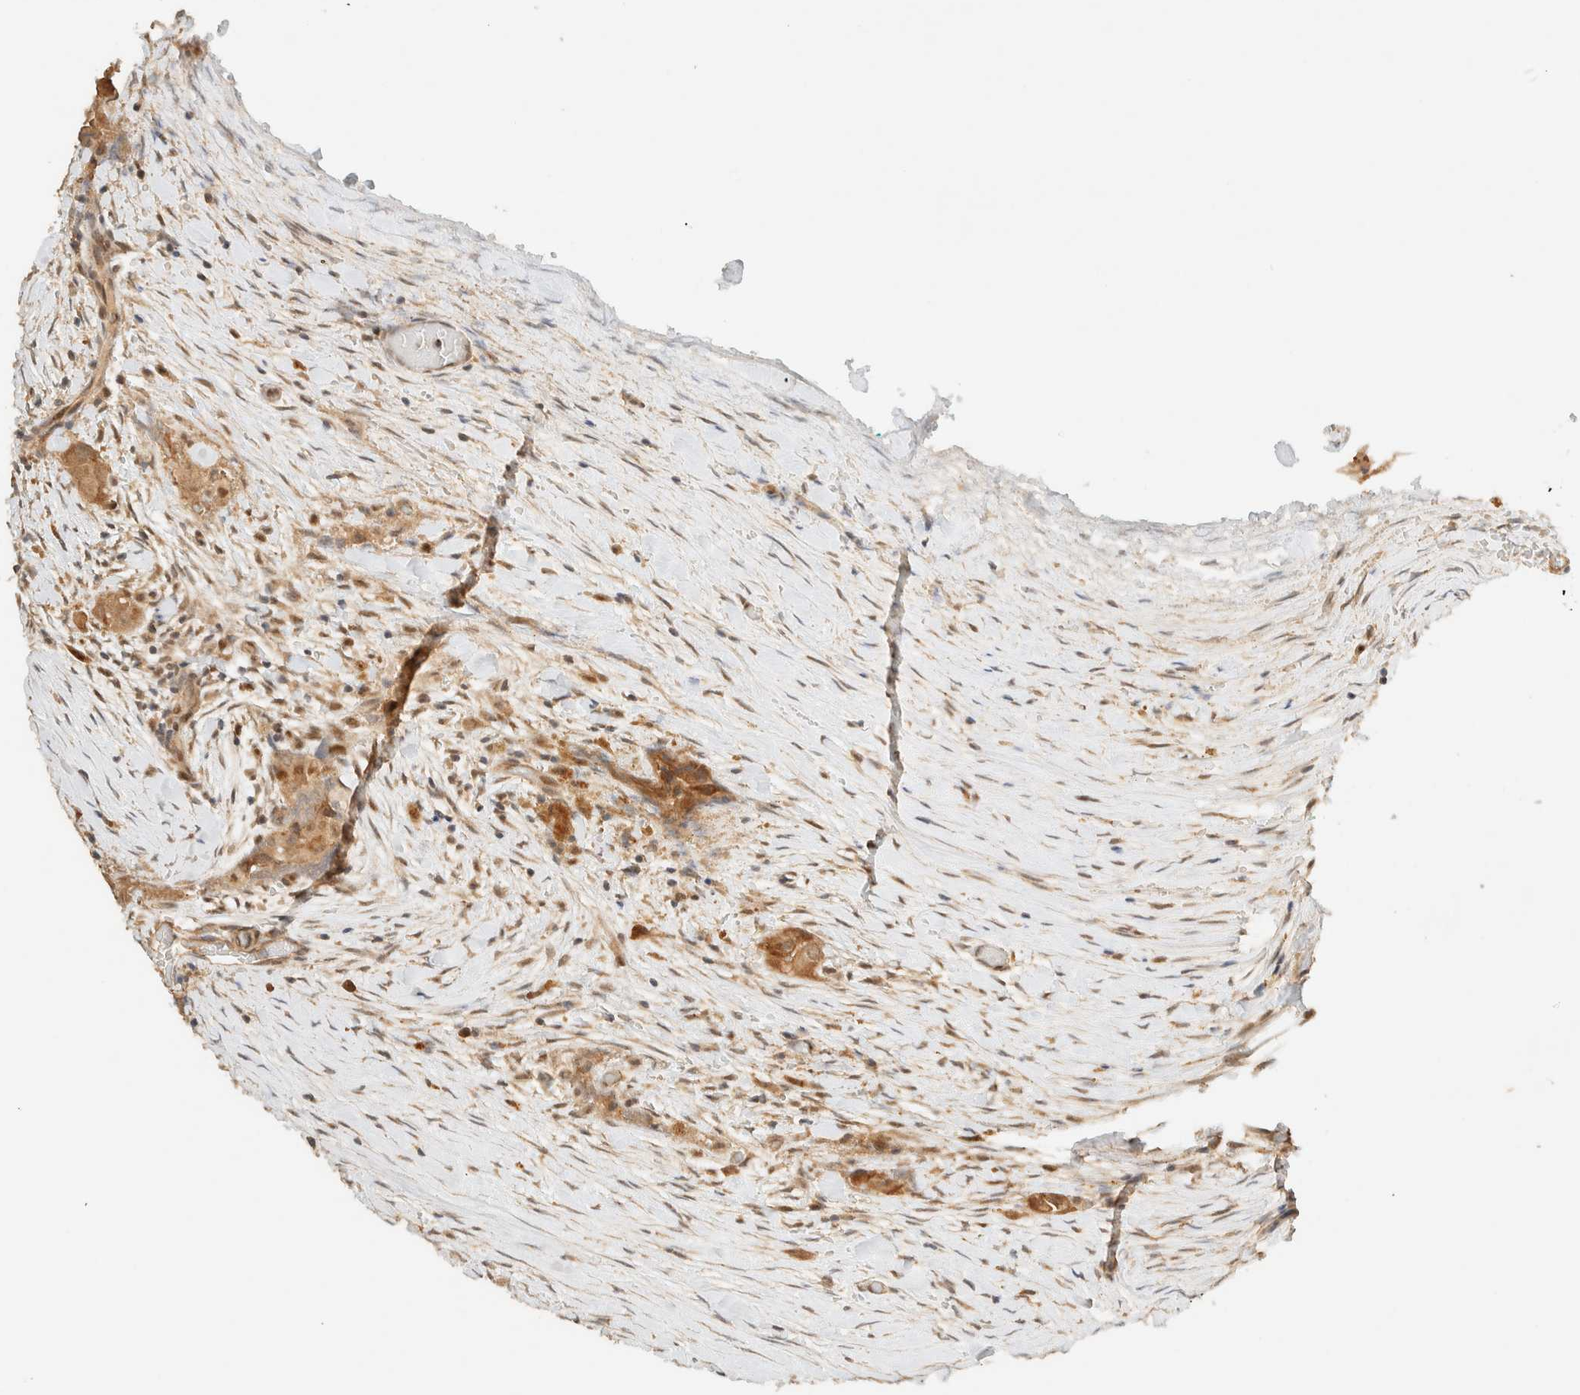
{"staining": {"intensity": "moderate", "quantity": ">75%", "location": "cytoplasmic/membranous"}, "tissue": "thyroid cancer", "cell_type": "Tumor cells", "image_type": "cancer", "snomed": [{"axis": "morphology", "description": "Papillary adenocarcinoma, NOS"}, {"axis": "topography", "description": "Thyroid gland"}], "caption": "About >75% of tumor cells in human thyroid cancer (papillary adenocarcinoma) demonstrate moderate cytoplasmic/membranous protein positivity as visualized by brown immunohistochemical staining.", "gene": "ZBTB34", "patient": {"sex": "female", "age": 59}}